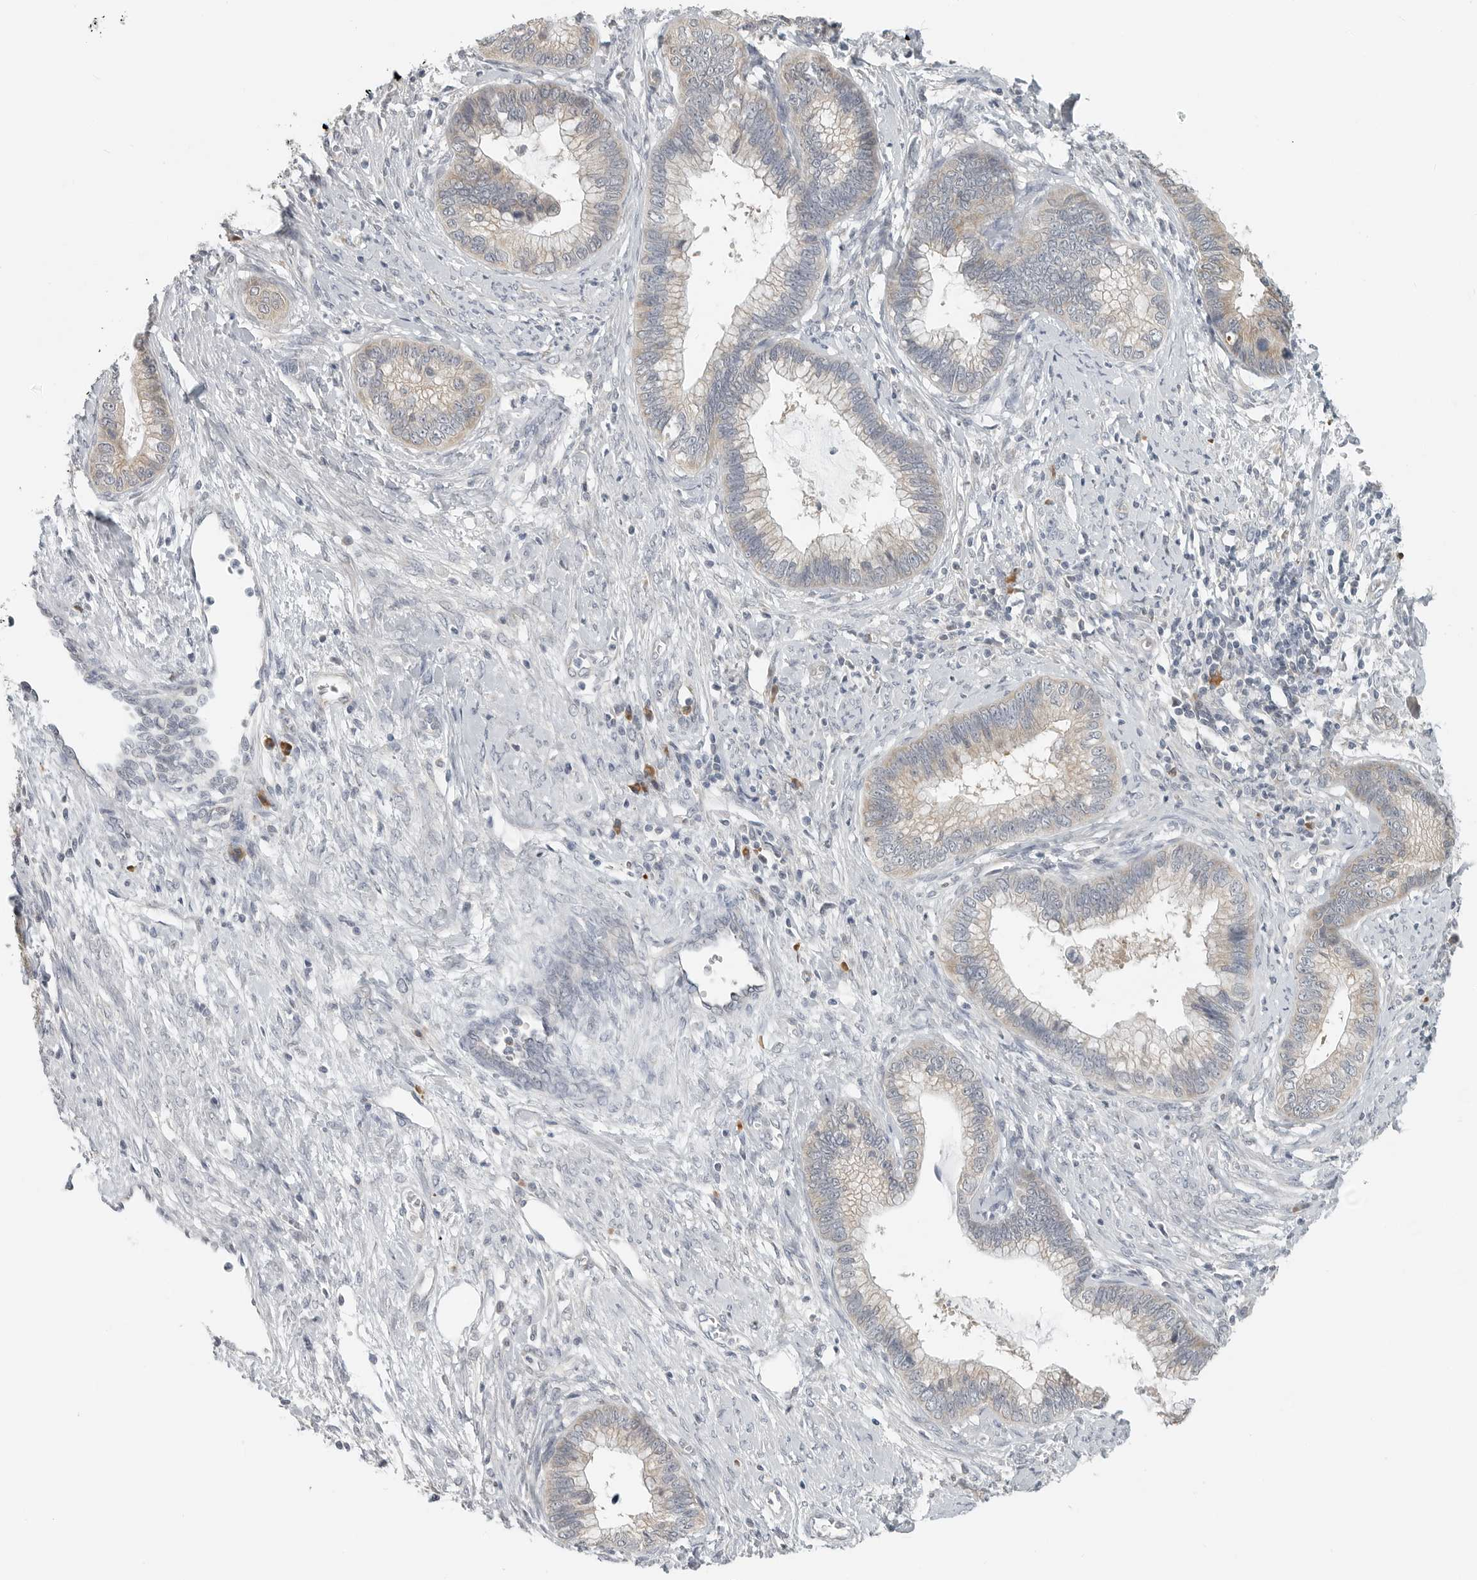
{"staining": {"intensity": "weak", "quantity": "25%-75%", "location": "cytoplasmic/membranous"}, "tissue": "cervical cancer", "cell_type": "Tumor cells", "image_type": "cancer", "snomed": [{"axis": "morphology", "description": "Adenocarcinoma, NOS"}, {"axis": "topography", "description": "Cervix"}], "caption": "The photomicrograph exhibits staining of adenocarcinoma (cervical), revealing weak cytoplasmic/membranous protein positivity (brown color) within tumor cells. (DAB (3,3'-diaminobenzidine) = brown stain, brightfield microscopy at high magnification).", "gene": "IL12RB2", "patient": {"sex": "female", "age": 44}}